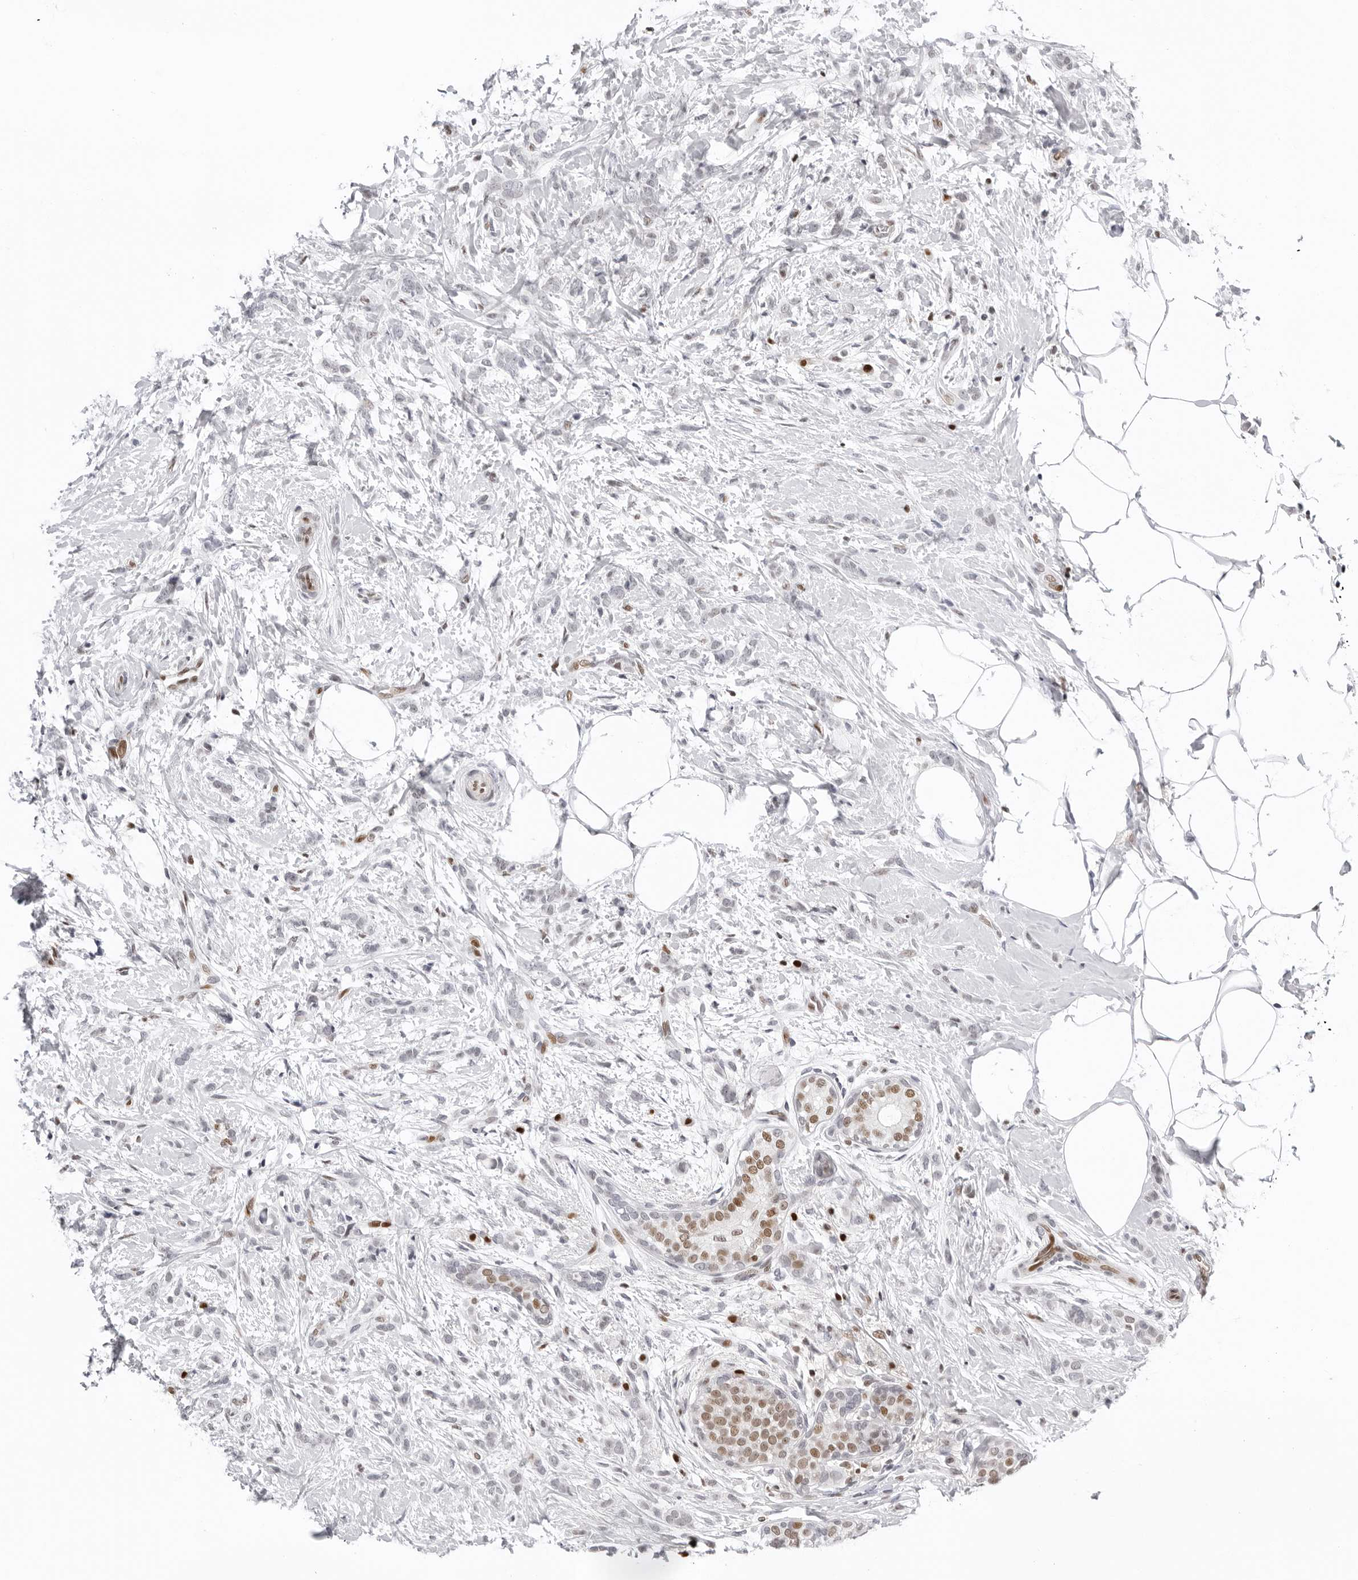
{"staining": {"intensity": "negative", "quantity": "none", "location": "none"}, "tissue": "breast cancer", "cell_type": "Tumor cells", "image_type": "cancer", "snomed": [{"axis": "morphology", "description": "Lobular carcinoma, in situ"}, {"axis": "morphology", "description": "Lobular carcinoma"}, {"axis": "topography", "description": "Breast"}], "caption": "A micrograph of human lobular carcinoma in situ (breast) is negative for staining in tumor cells.", "gene": "OGG1", "patient": {"sex": "female", "age": 41}}